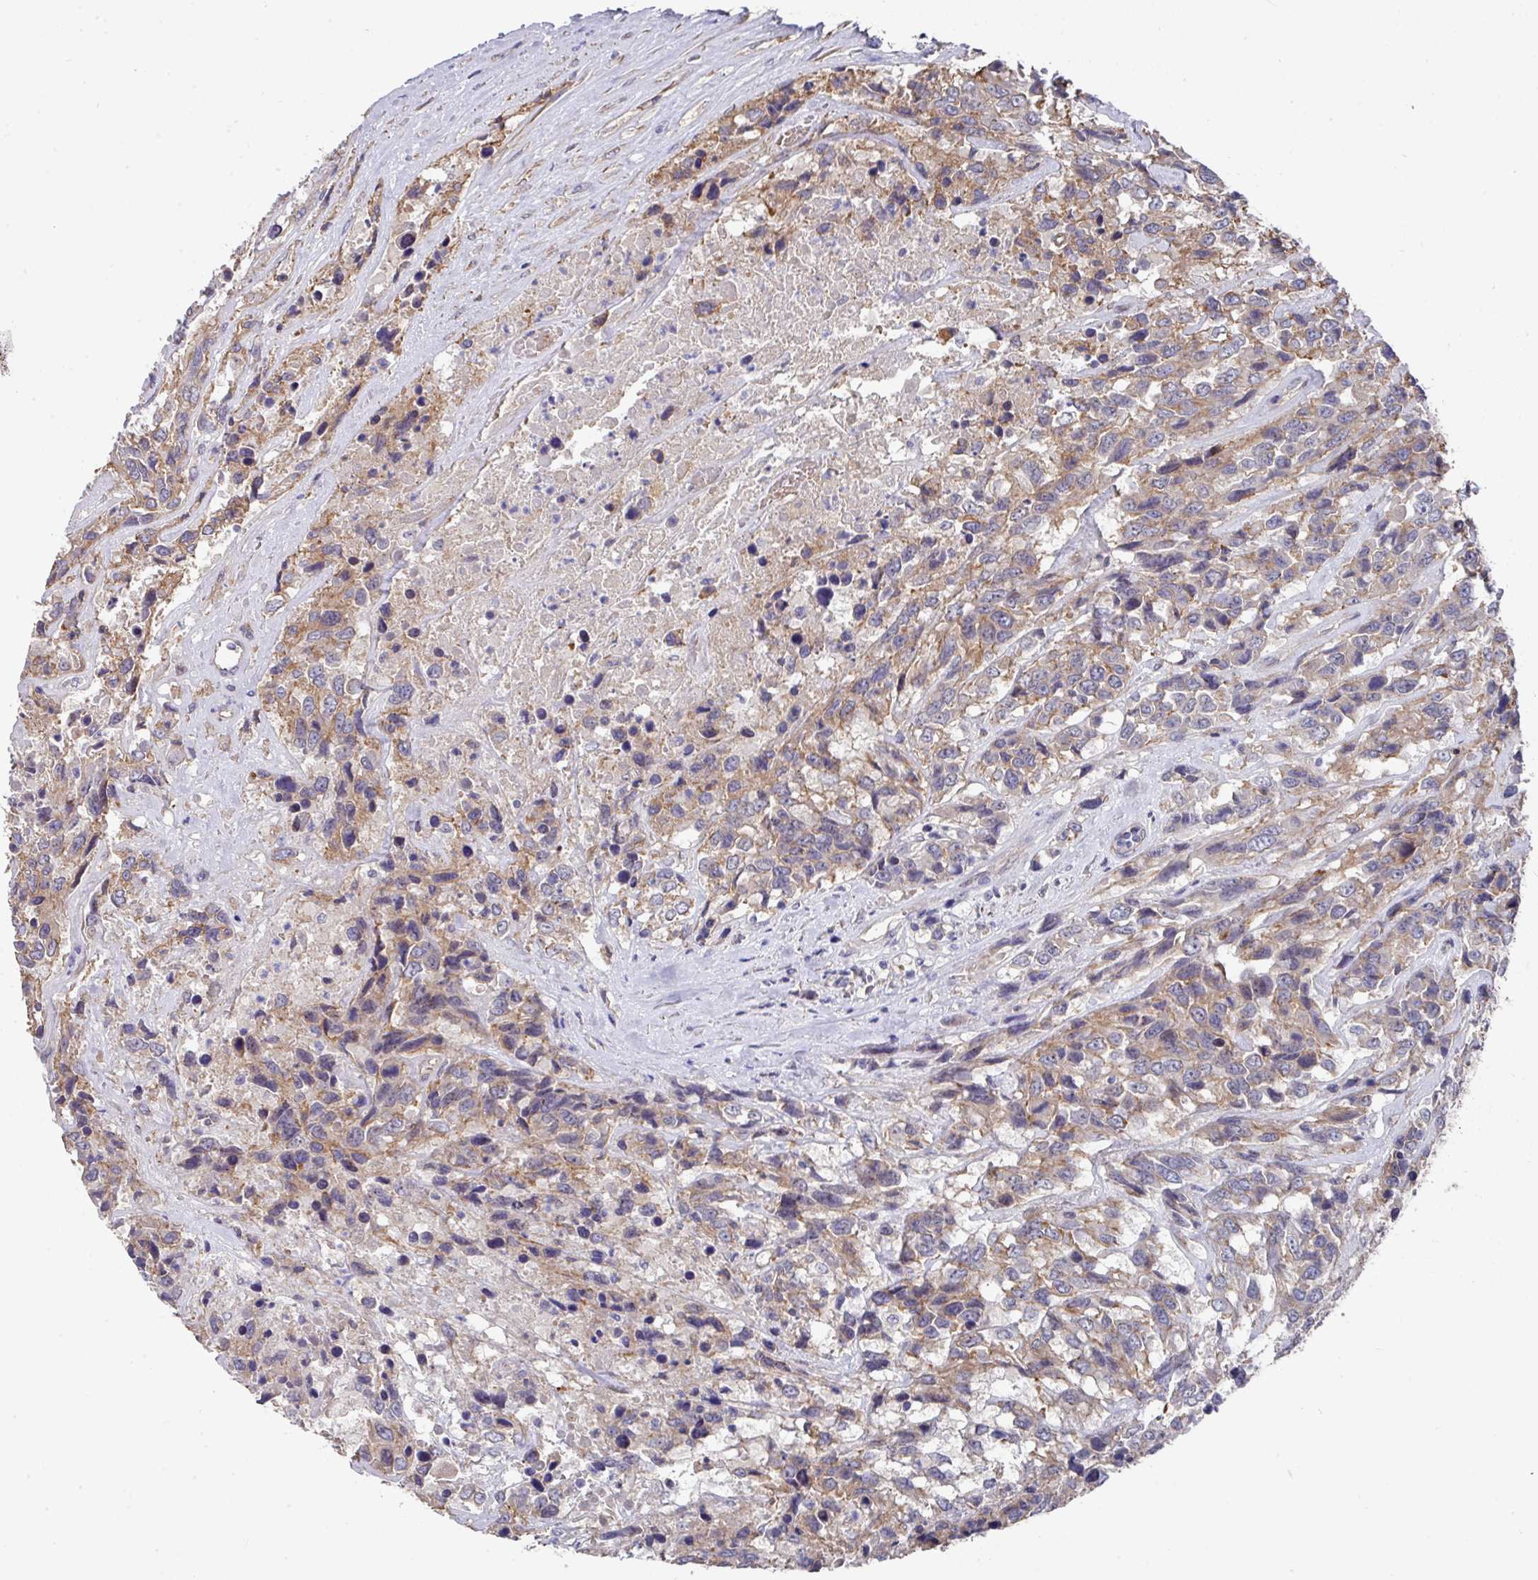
{"staining": {"intensity": "moderate", "quantity": "25%-75%", "location": "cytoplasmic/membranous"}, "tissue": "urothelial cancer", "cell_type": "Tumor cells", "image_type": "cancer", "snomed": [{"axis": "morphology", "description": "Urothelial carcinoma, High grade"}, {"axis": "topography", "description": "Urinary bladder"}], "caption": "Human urothelial cancer stained with a protein marker displays moderate staining in tumor cells.", "gene": "PRR5", "patient": {"sex": "female", "age": 70}}